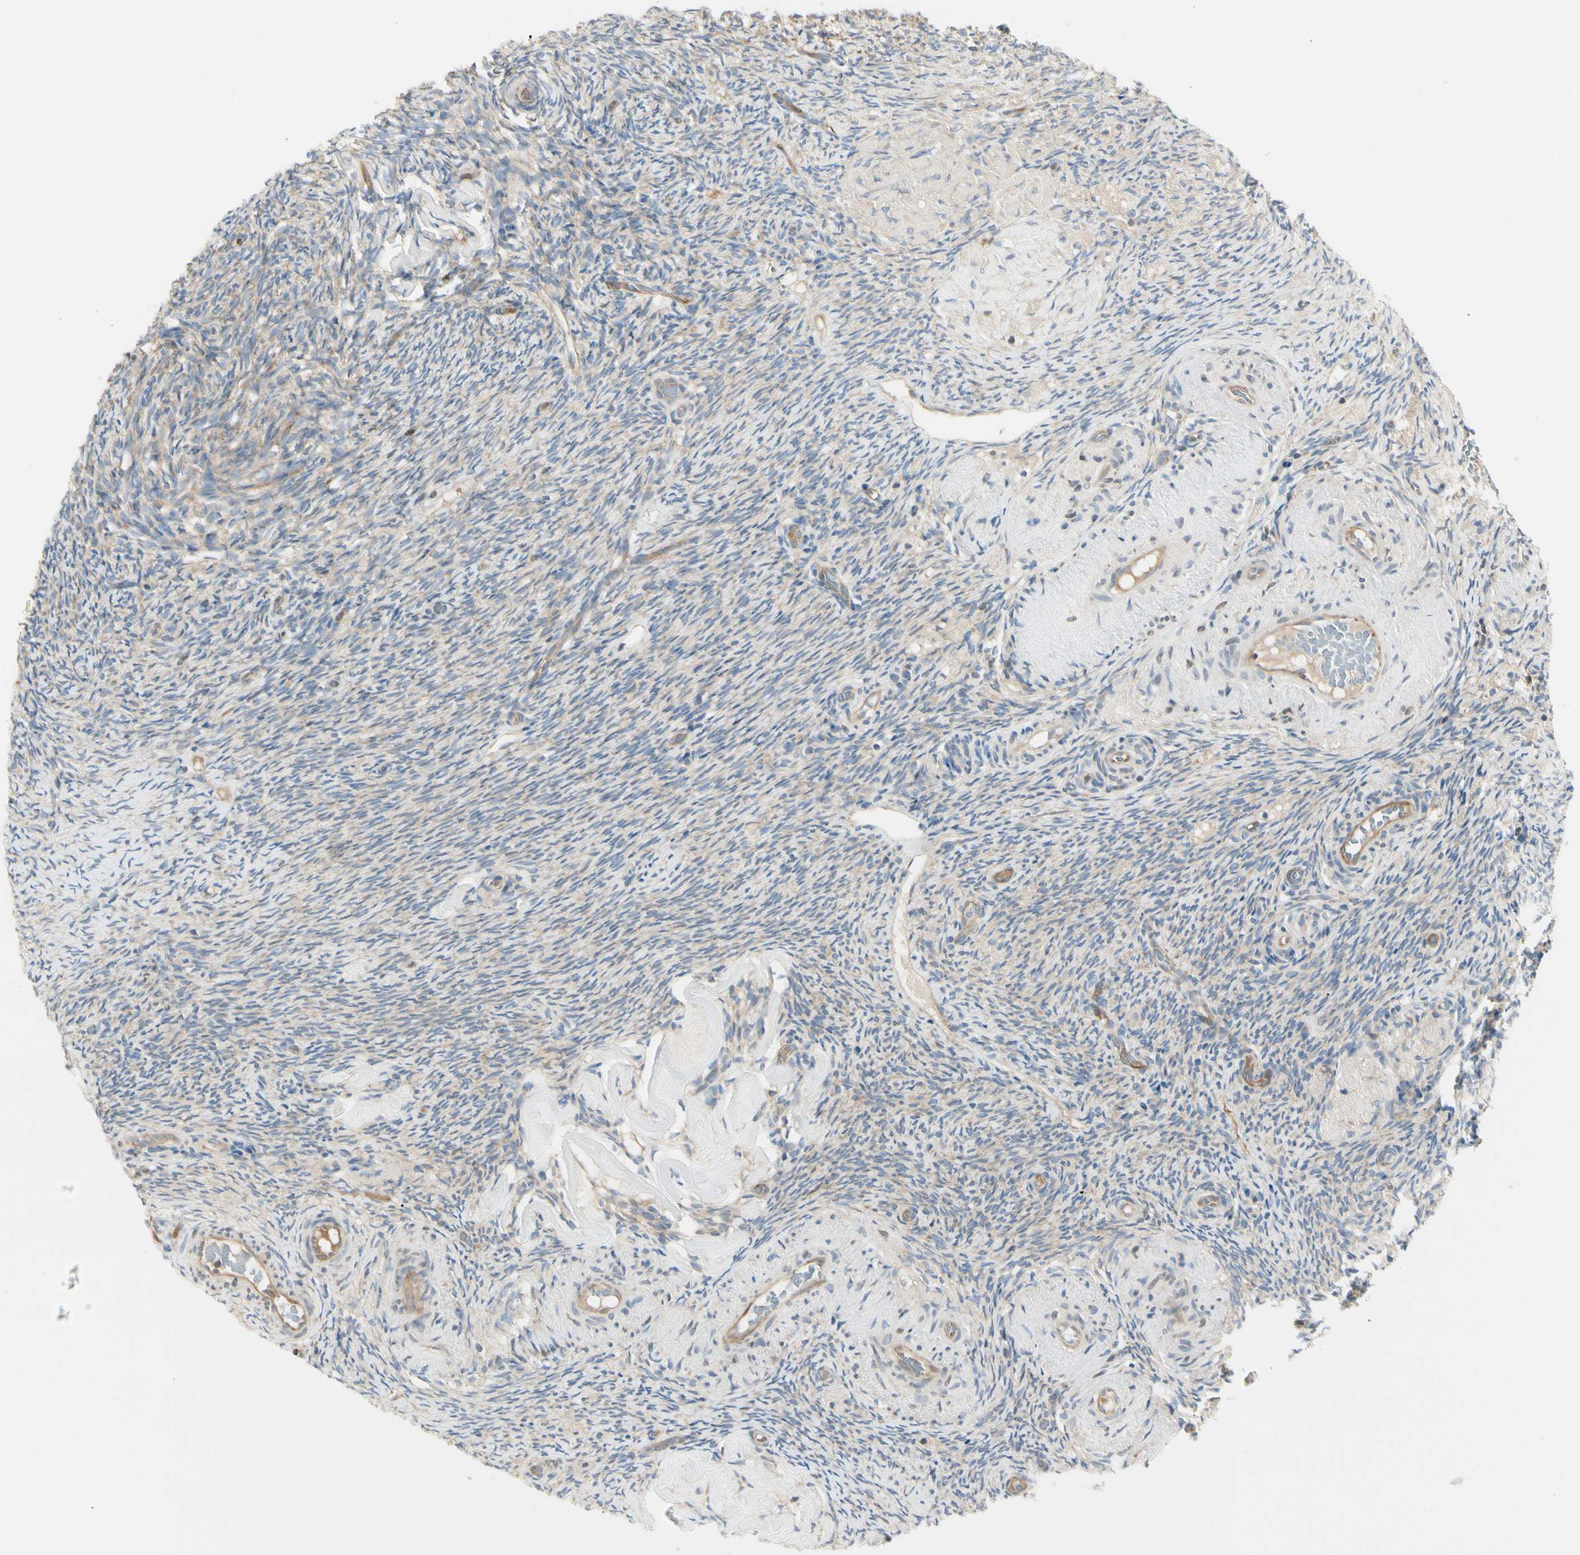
{"staining": {"intensity": "weak", "quantity": "25%-75%", "location": "cytoplasmic/membranous"}, "tissue": "ovary", "cell_type": "Ovarian stroma cells", "image_type": "normal", "snomed": [{"axis": "morphology", "description": "Normal tissue, NOS"}, {"axis": "topography", "description": "Ovary"}], "caption": "Immunohistochemistry of normal human ovary demonstrates low levels of weak cytoplasmic/membranous positivity in approximately 25%-75% of ovarian stroma cells.", "gene": "NFKB2", "patient": {"sex": "female", "age": 60}}